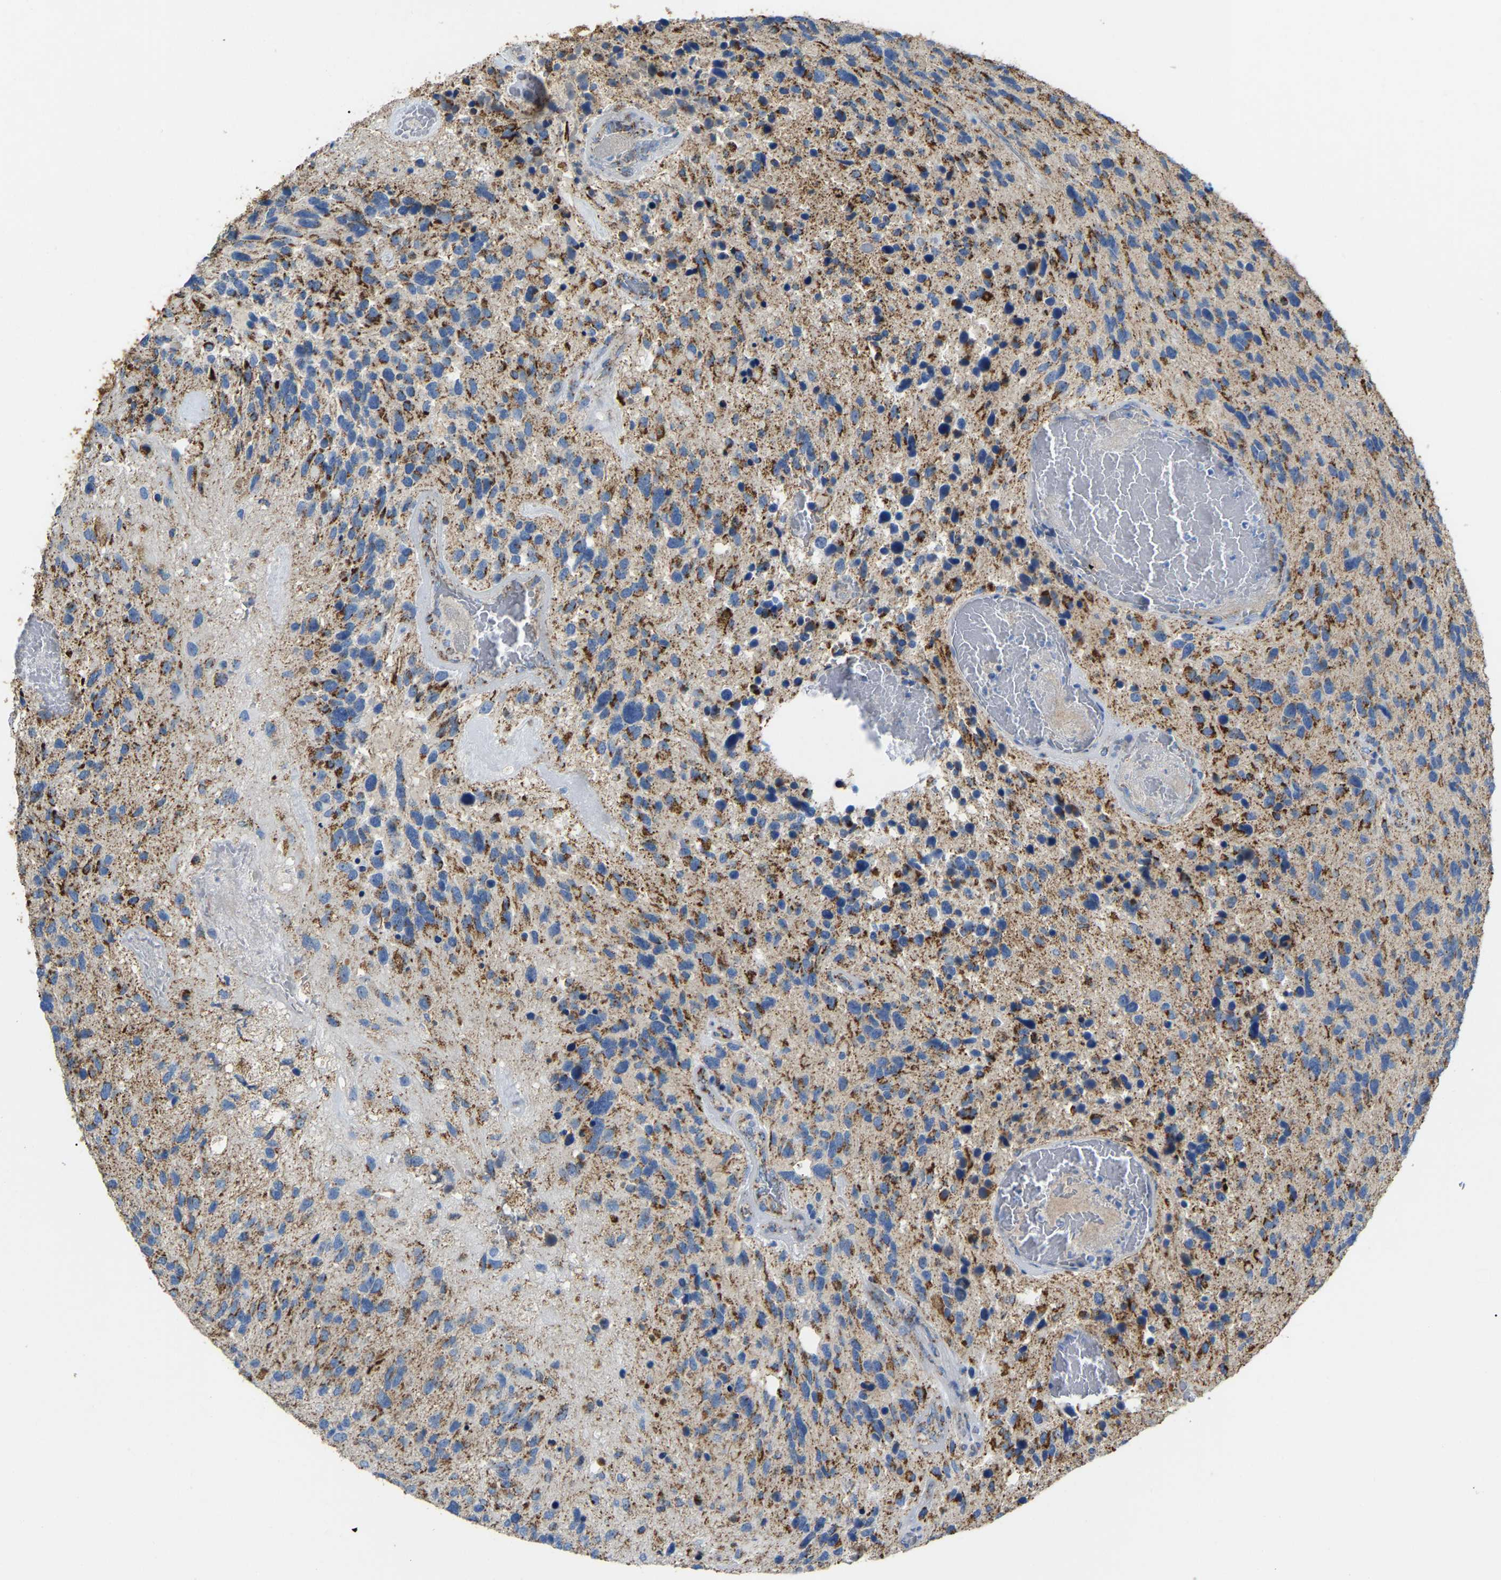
{"staining": {"intensity": "strong", "quantity": "25%-75%", "location": "cytoplasmic/membranous"}, "tissue": "glioma", "cell_type": "Tumor cells", "image_type": "cancer", "snomed": [{"axis": "morphology", "description": "Glioma, malignant, High grade"}, {"axis": "topography", "description": "Brain"}], "caption": "Human glioma stained with a brown dye demonstrates strong cytoplasmic/membranous positive positivity in about 25%-75% of tumor cells.", "gene": "HIBADH", "patient": {"sex": "female", "age": 58}}